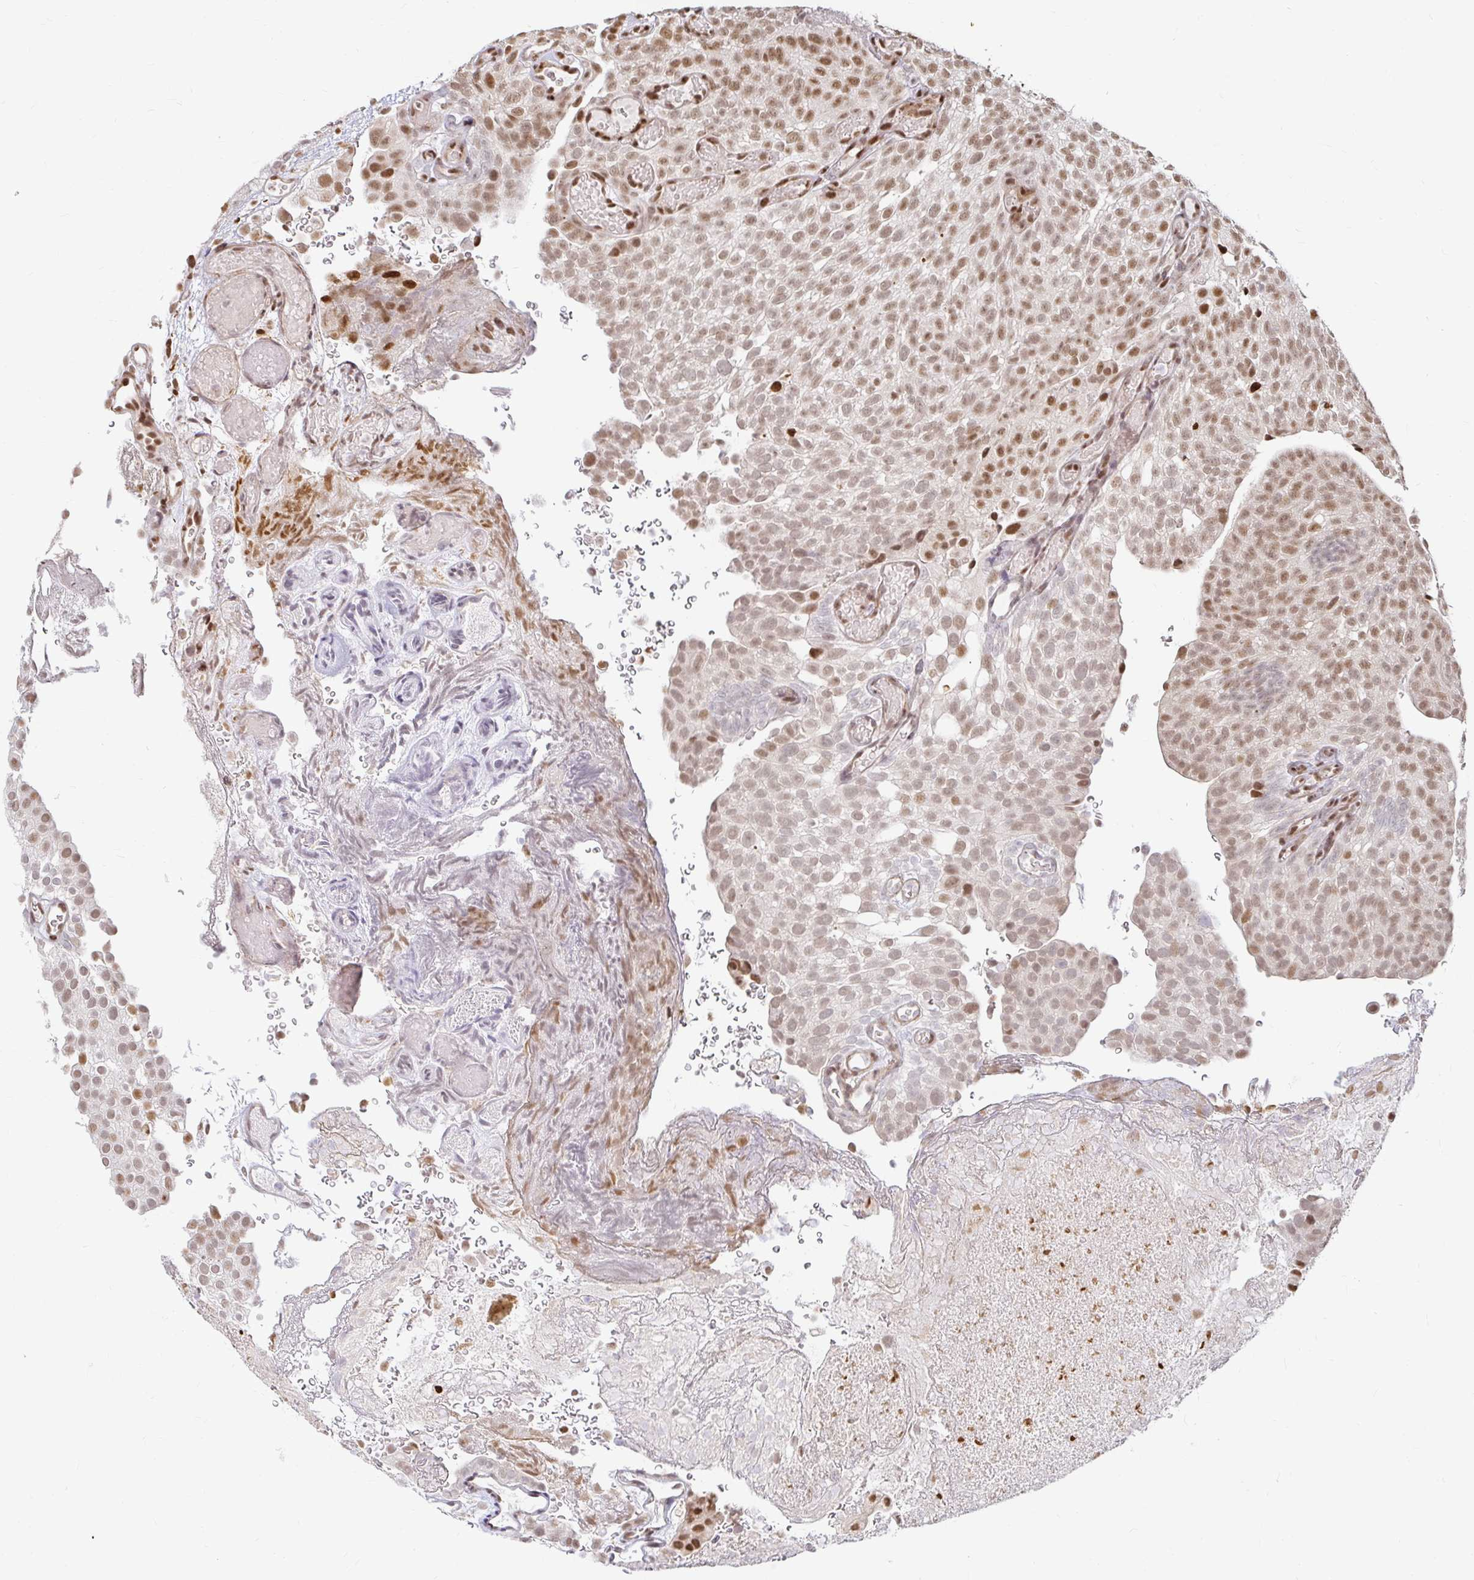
{"staining": {"intensity": "moderate", "quantity": ">75%", "location": "nuclear"}, "tissue": "urothelial cancer", "cell_type": "Tumor cells", "image_type": "cancer", "snomed": [{"axis": "morphology", "description": "Urothelial carcinoma, Low grade"}, {"axis": "topography", "description": "Urinary bladder"}], "caption": "A brown stain labels moderate nuclear staining of a protein in urothelial carcinoma (low-grade) tumor cells.", "gene": "HNRNPU", "patient": {"sex": "male", "age": 78}}